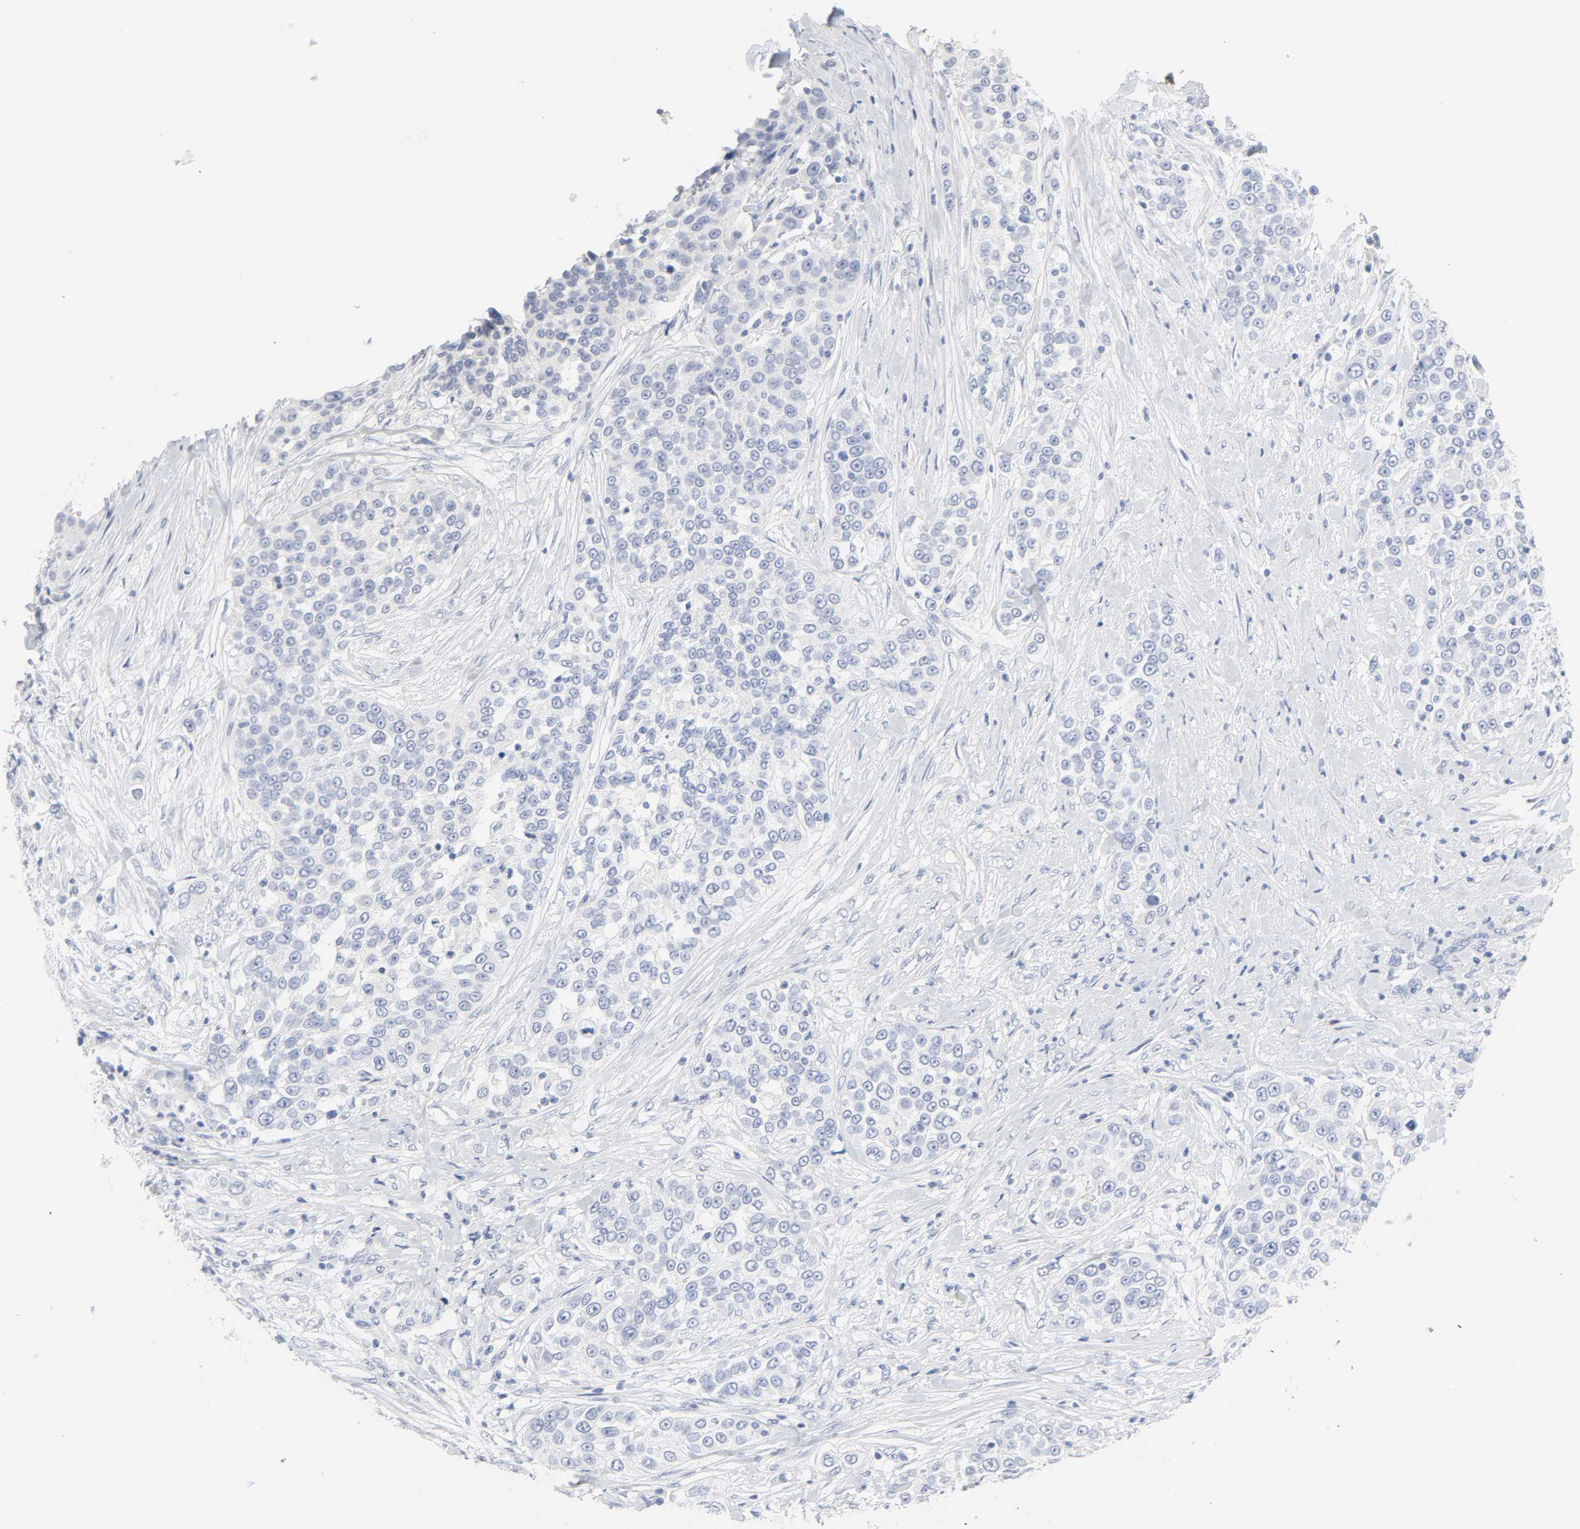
{"staining": {"intensity": "negative", "quantity": "none", "location": "none"}, "tissue": "urothelial cancer", "cell_type": "Tumor cells", "image_type": "cancer", "snomed": [{"axis": "morphology", "description": "Urothelial carcinoma, High grade"}, {"axis": "topography", "description": "Urinary bladder"}], "caption": "Image shows no significant protein expression in tumor cells of urothelial cancer.", "gene": "ACP3", "patient": {"sex": "female", "age": 80}}